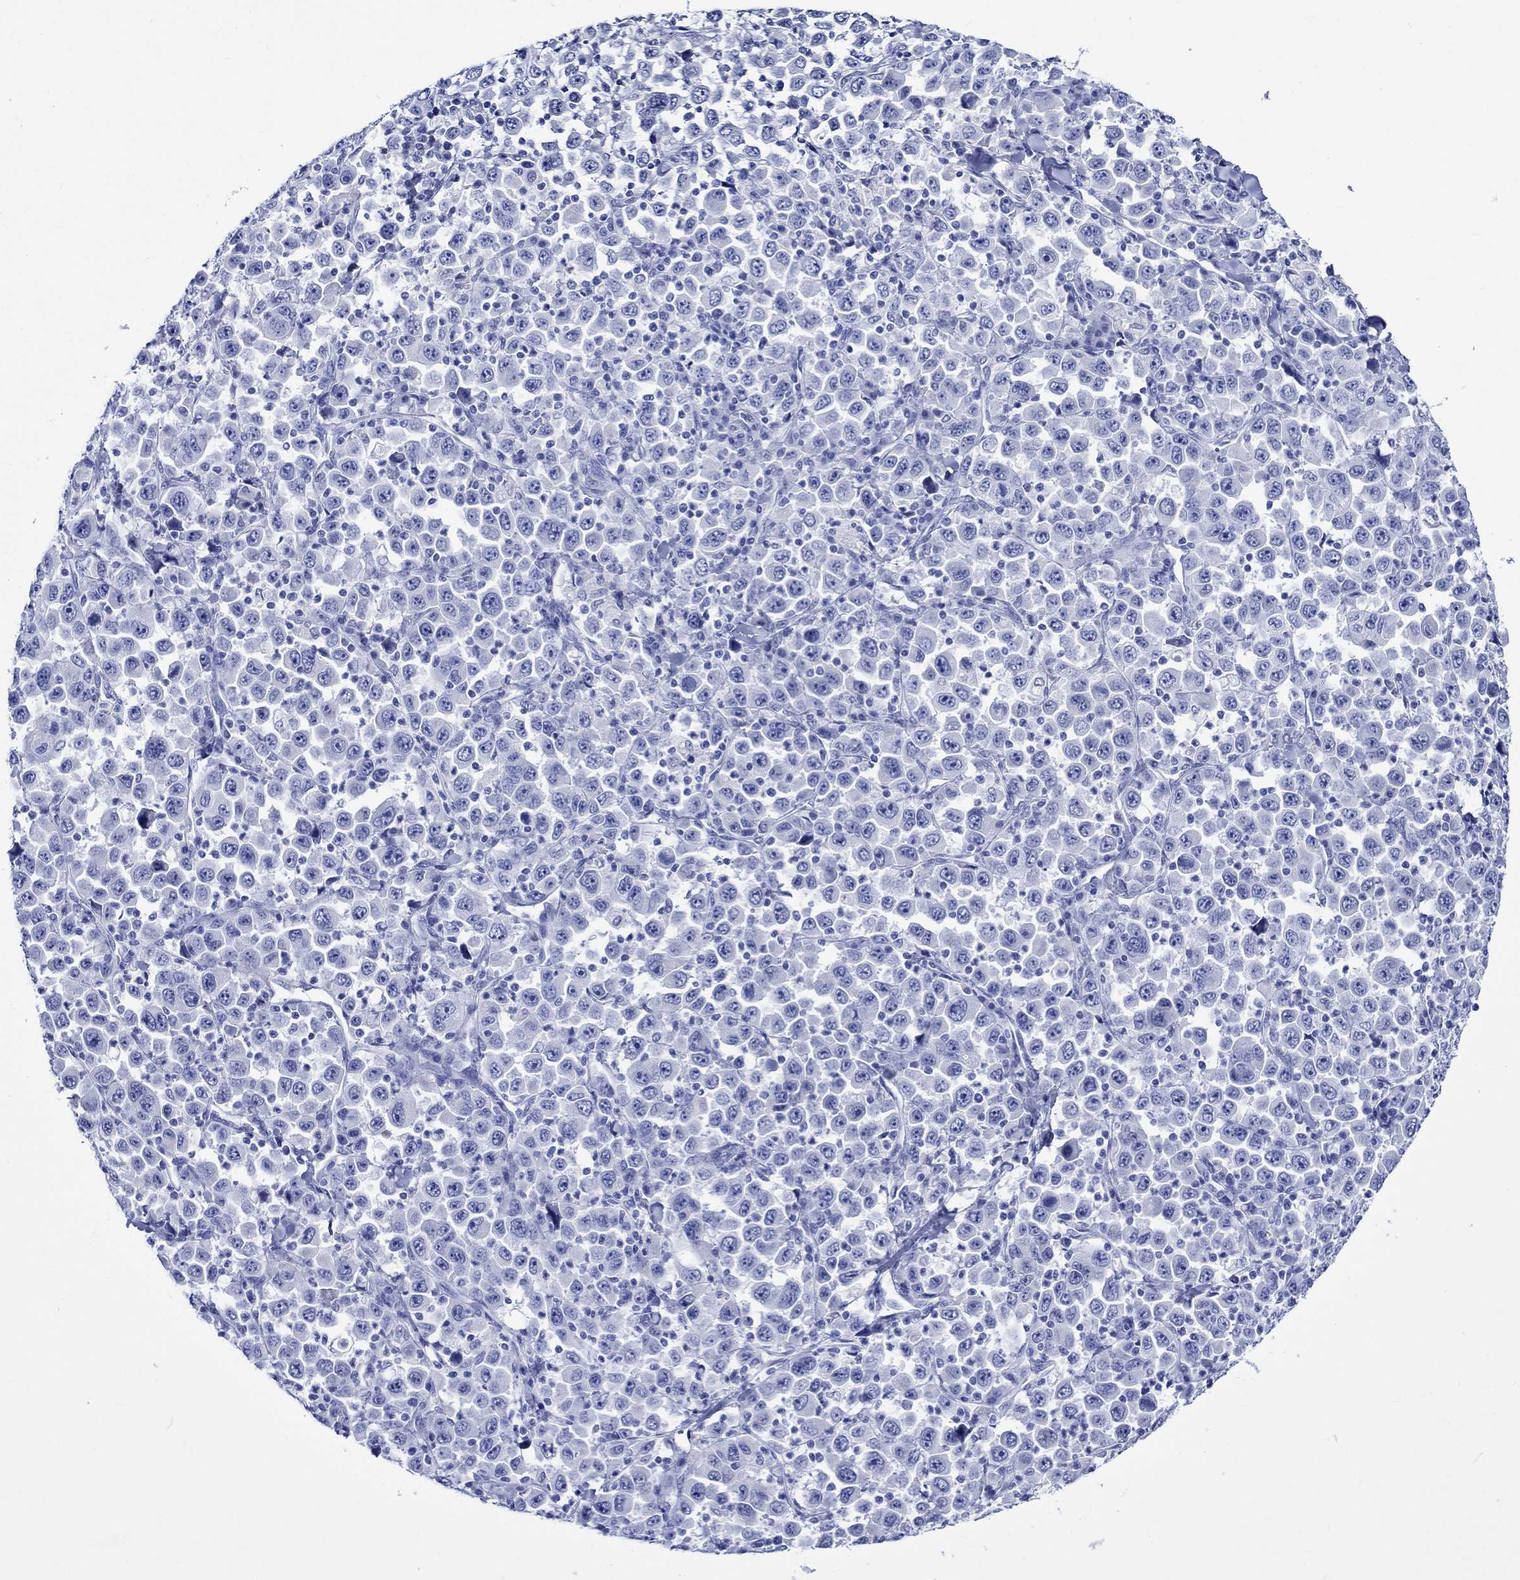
{"staining": {"intensity": "negative", "quantity": "none", "location": "none"}, "tissue": "stomach cancer", "cell_type": "Tumor cells", "image_type": "cancer", "snomed": [{"axis": "morphology", "description": "Normal tissue, NOS"}, {"axis": "morphology", "description": "Adenocarcinoma, NOS"}, {"axis": "topography", "description": "Stomach, upper"}, {"axis": "topography", "description": "Stomach"}], "caption": "Tumor cells are negative for protein expression in human stomach adenocarcinoma.", "gene": "CRYAB", "patient": {"sex": "male", "age": 59}}